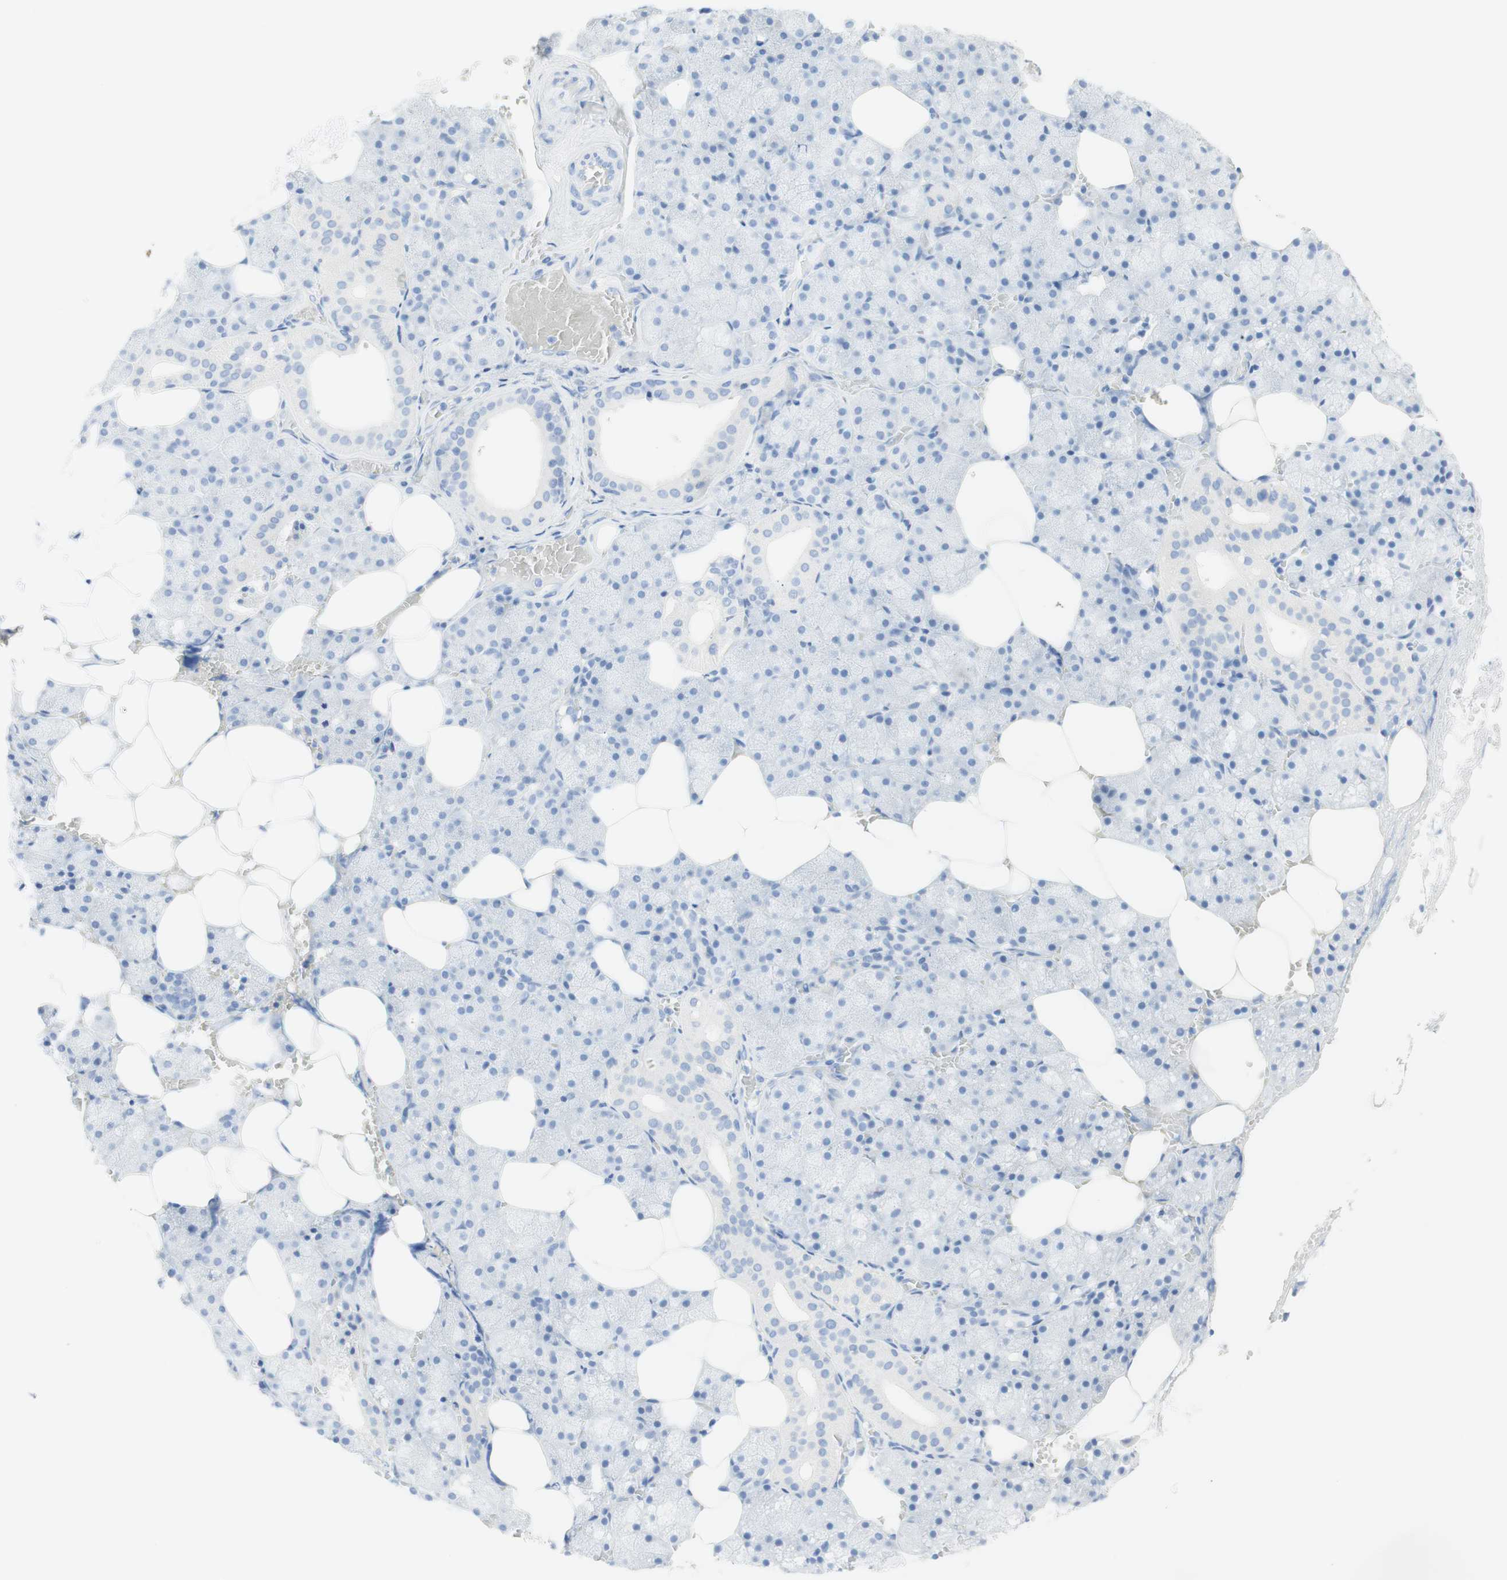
{"staining": {"intensity": "negative", "quantity": "none", "location": "none"}, "tissue": "salivary gland", "cell_type": "Glandular cells", "image_type": "normal", "snomed": [{"axis": "morphology", "description": "Normal tissue, NOS"}, {"axis": "topography", "description": "Salivary gland"}], "caption": "High magnification brightfield microscopy of unremarkable salivary gland stained with DAB (brown) and counterstained with hematoxylin (blue): glandular cells show no significant expression.", "gene": "TPO", "patient": {"sex": "male", "age": 62}}